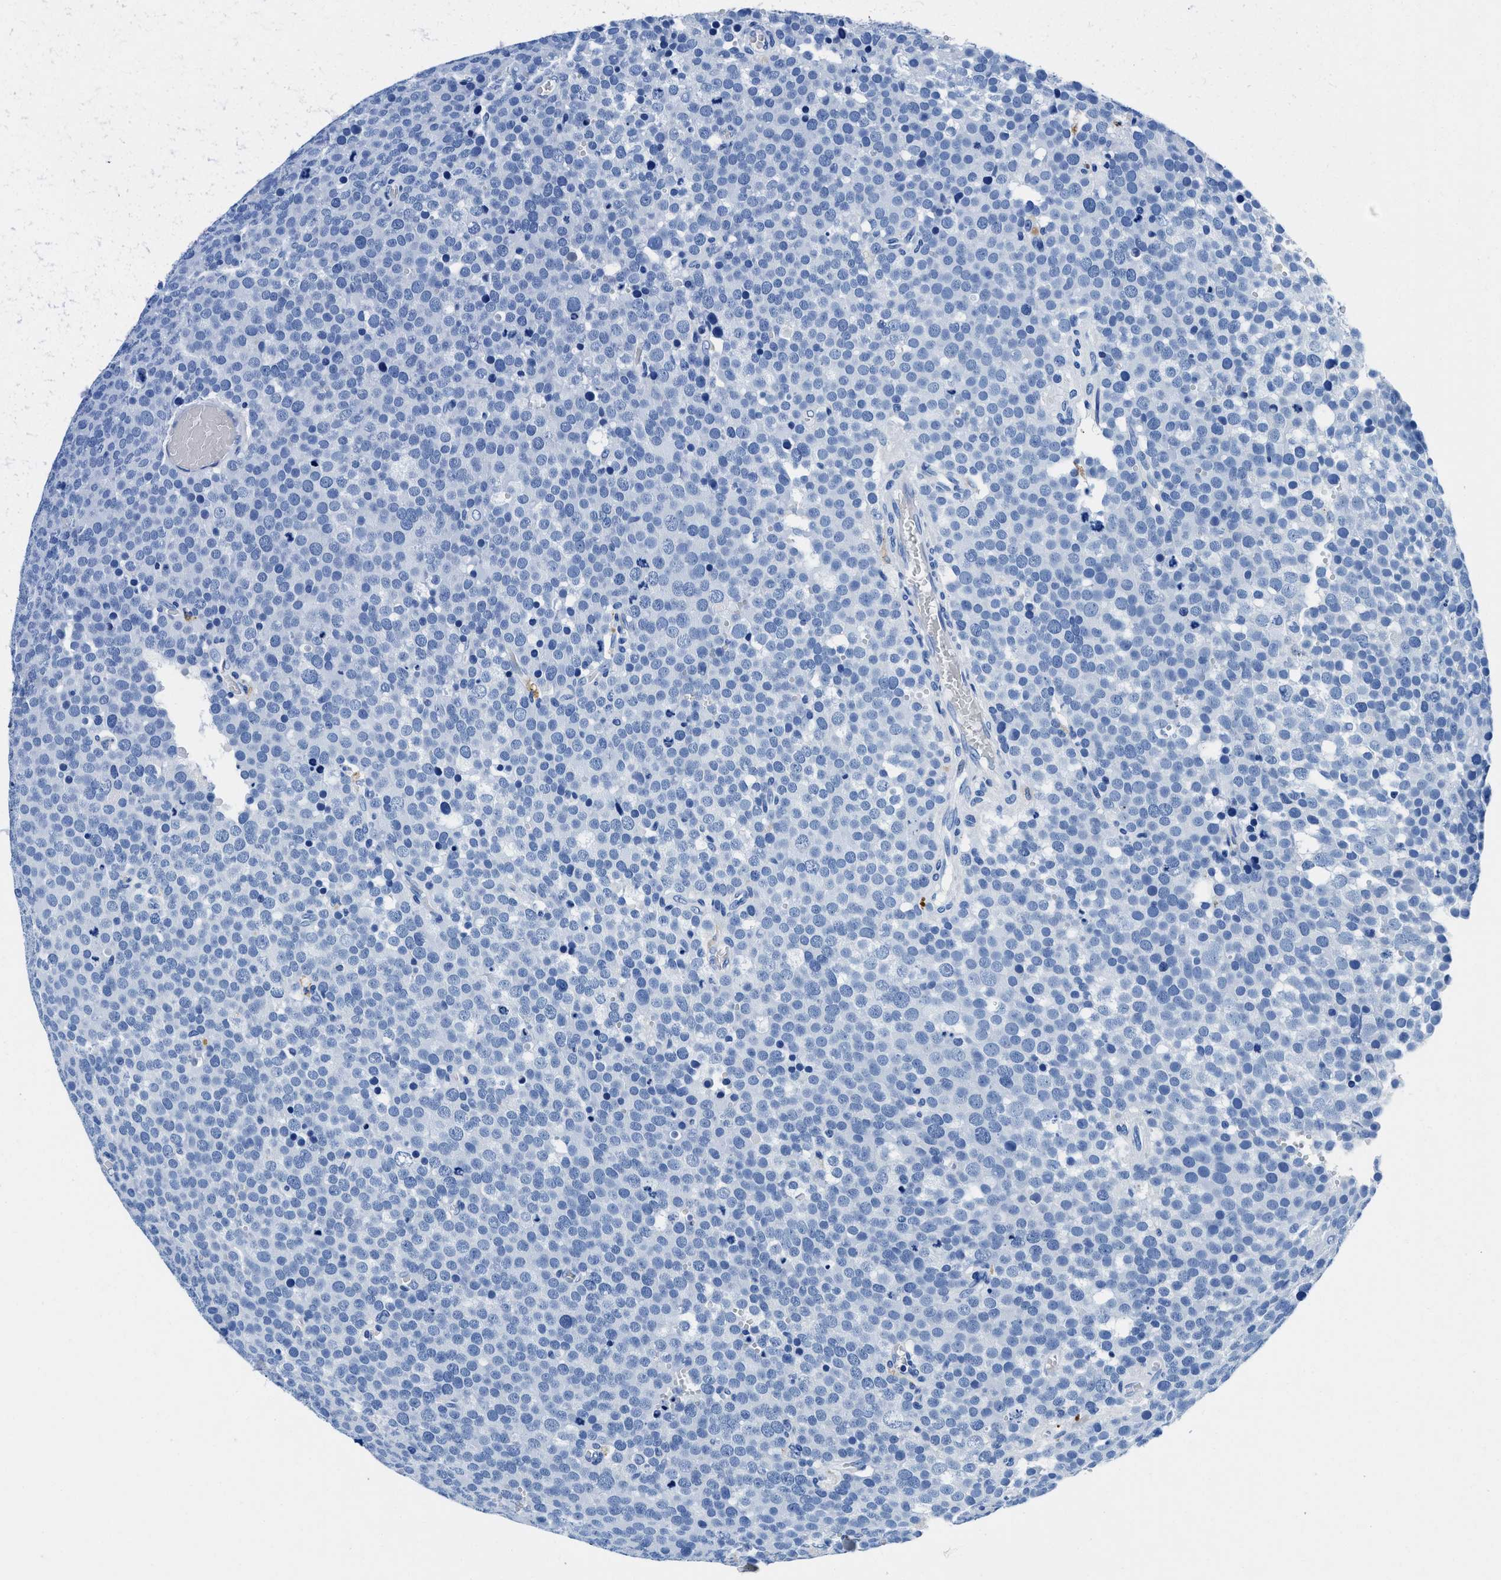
{"staining": {"intensity": "negative", "quantity": "none", "location": "none"}, "tissue": "testis cancer", "cell_type": "Tumor cells", "image_type": "cancer", "snomed": [{"axis": "morphology", "description": "Normal tissue, NOS"}, {"axis": "morphology", "description": "Seminoma, NOS"}, {"axis": "topography", "description": "Testis"}], "caption": "An IHC micrograph of testis seminoma is shown. There is no staining in tumor cells of testis seminoma.", "gene": "OR14K1", "patient": {"sex": "male", "age": 71}}